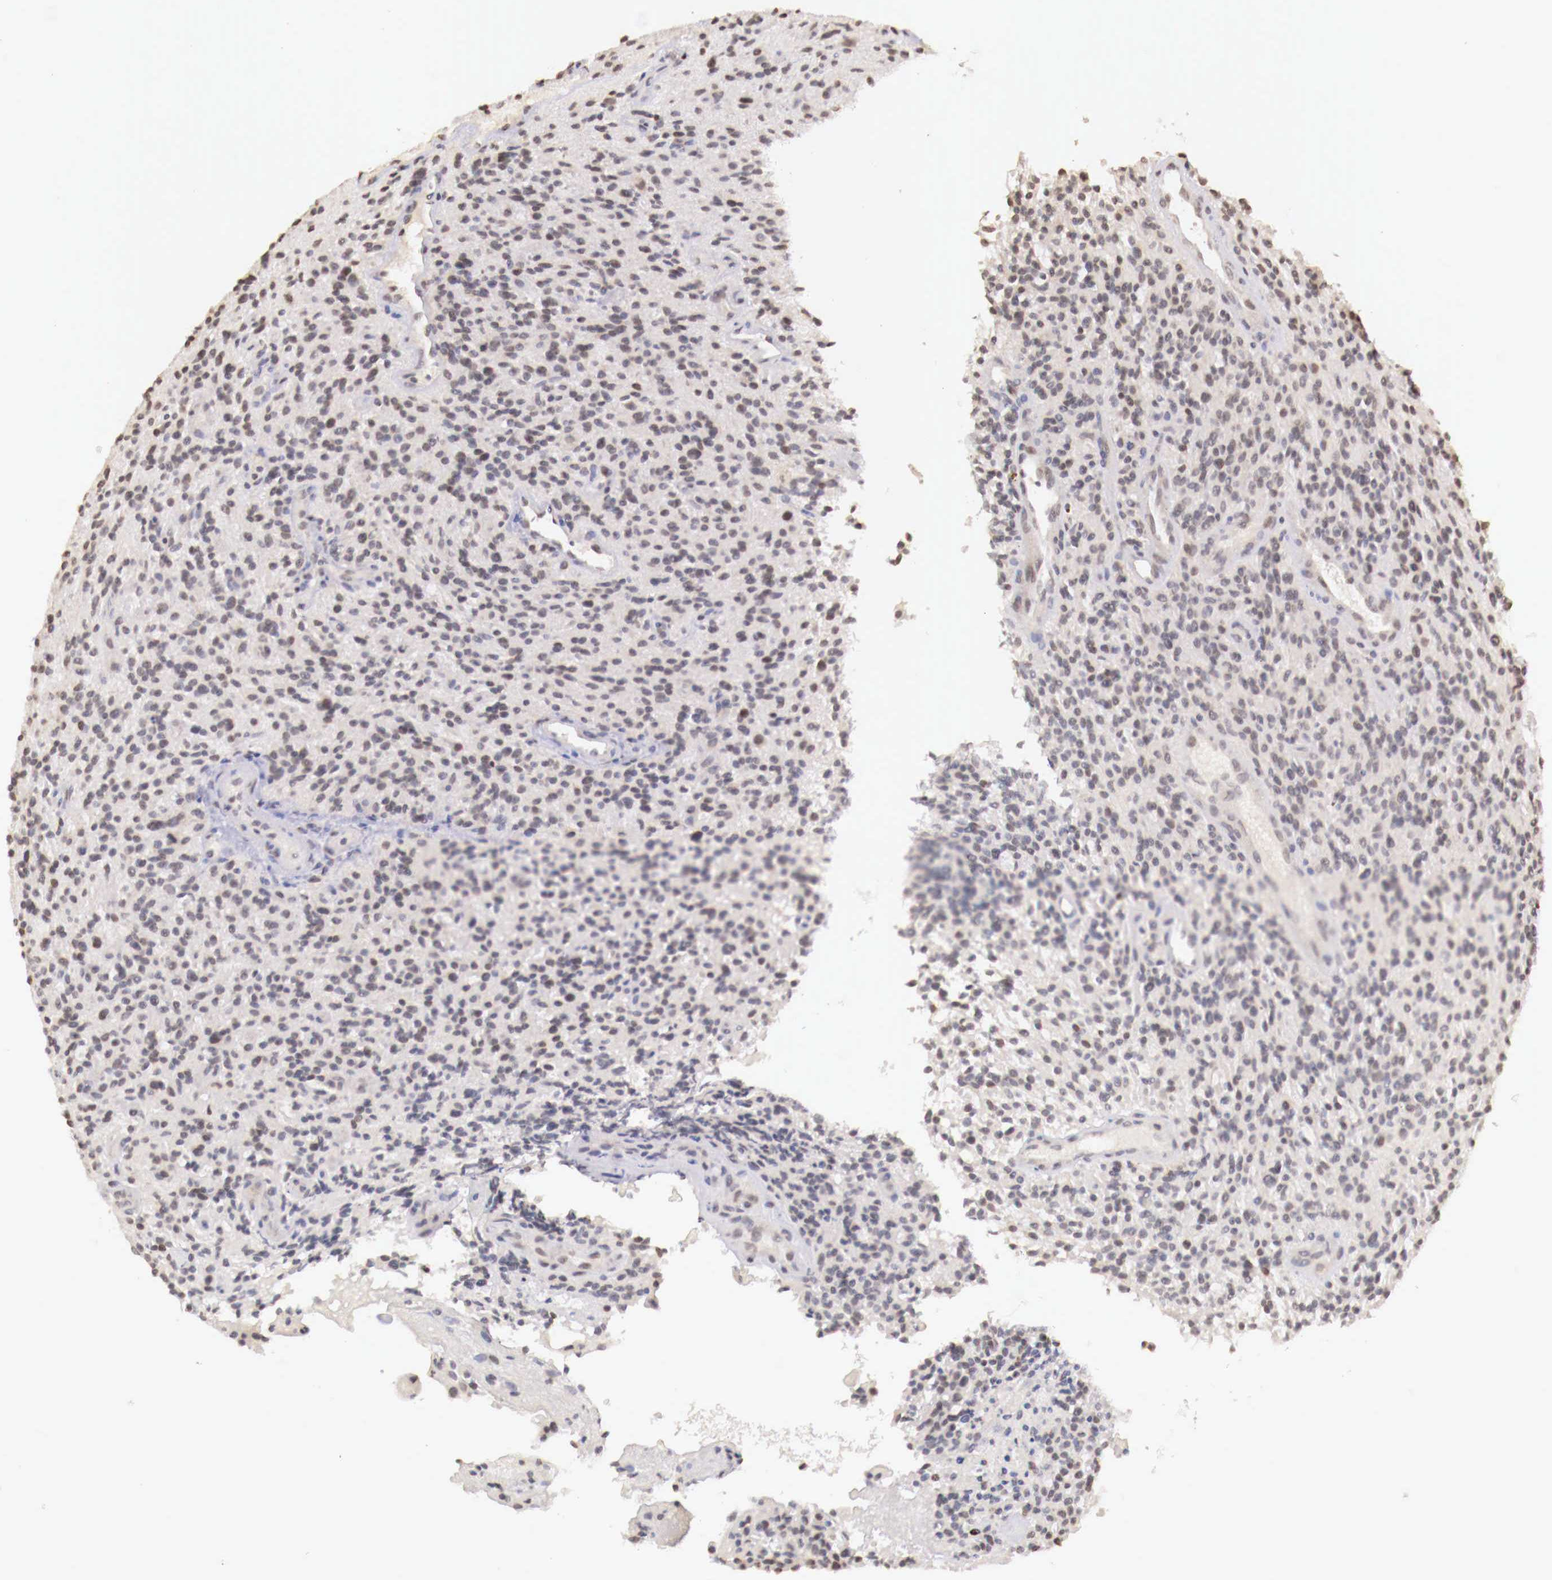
{"staining": {"intensity": "negative", "quantity": "none", "location": "none"}, "tissue": "glioma", "cell_type": "Tumor cells", "image_type": "cancer", "snomed": [{"axis": "morphology", "description": "Glioma, malignant, High grade"}, {"axis": "topography", "description": "Brain"}], "caption": "This is an IHC image of malignant high-grade glioma. There is no expression in tumor cells.", "gene": "SP1", "patient": {"sex": "female", "age": 13}}